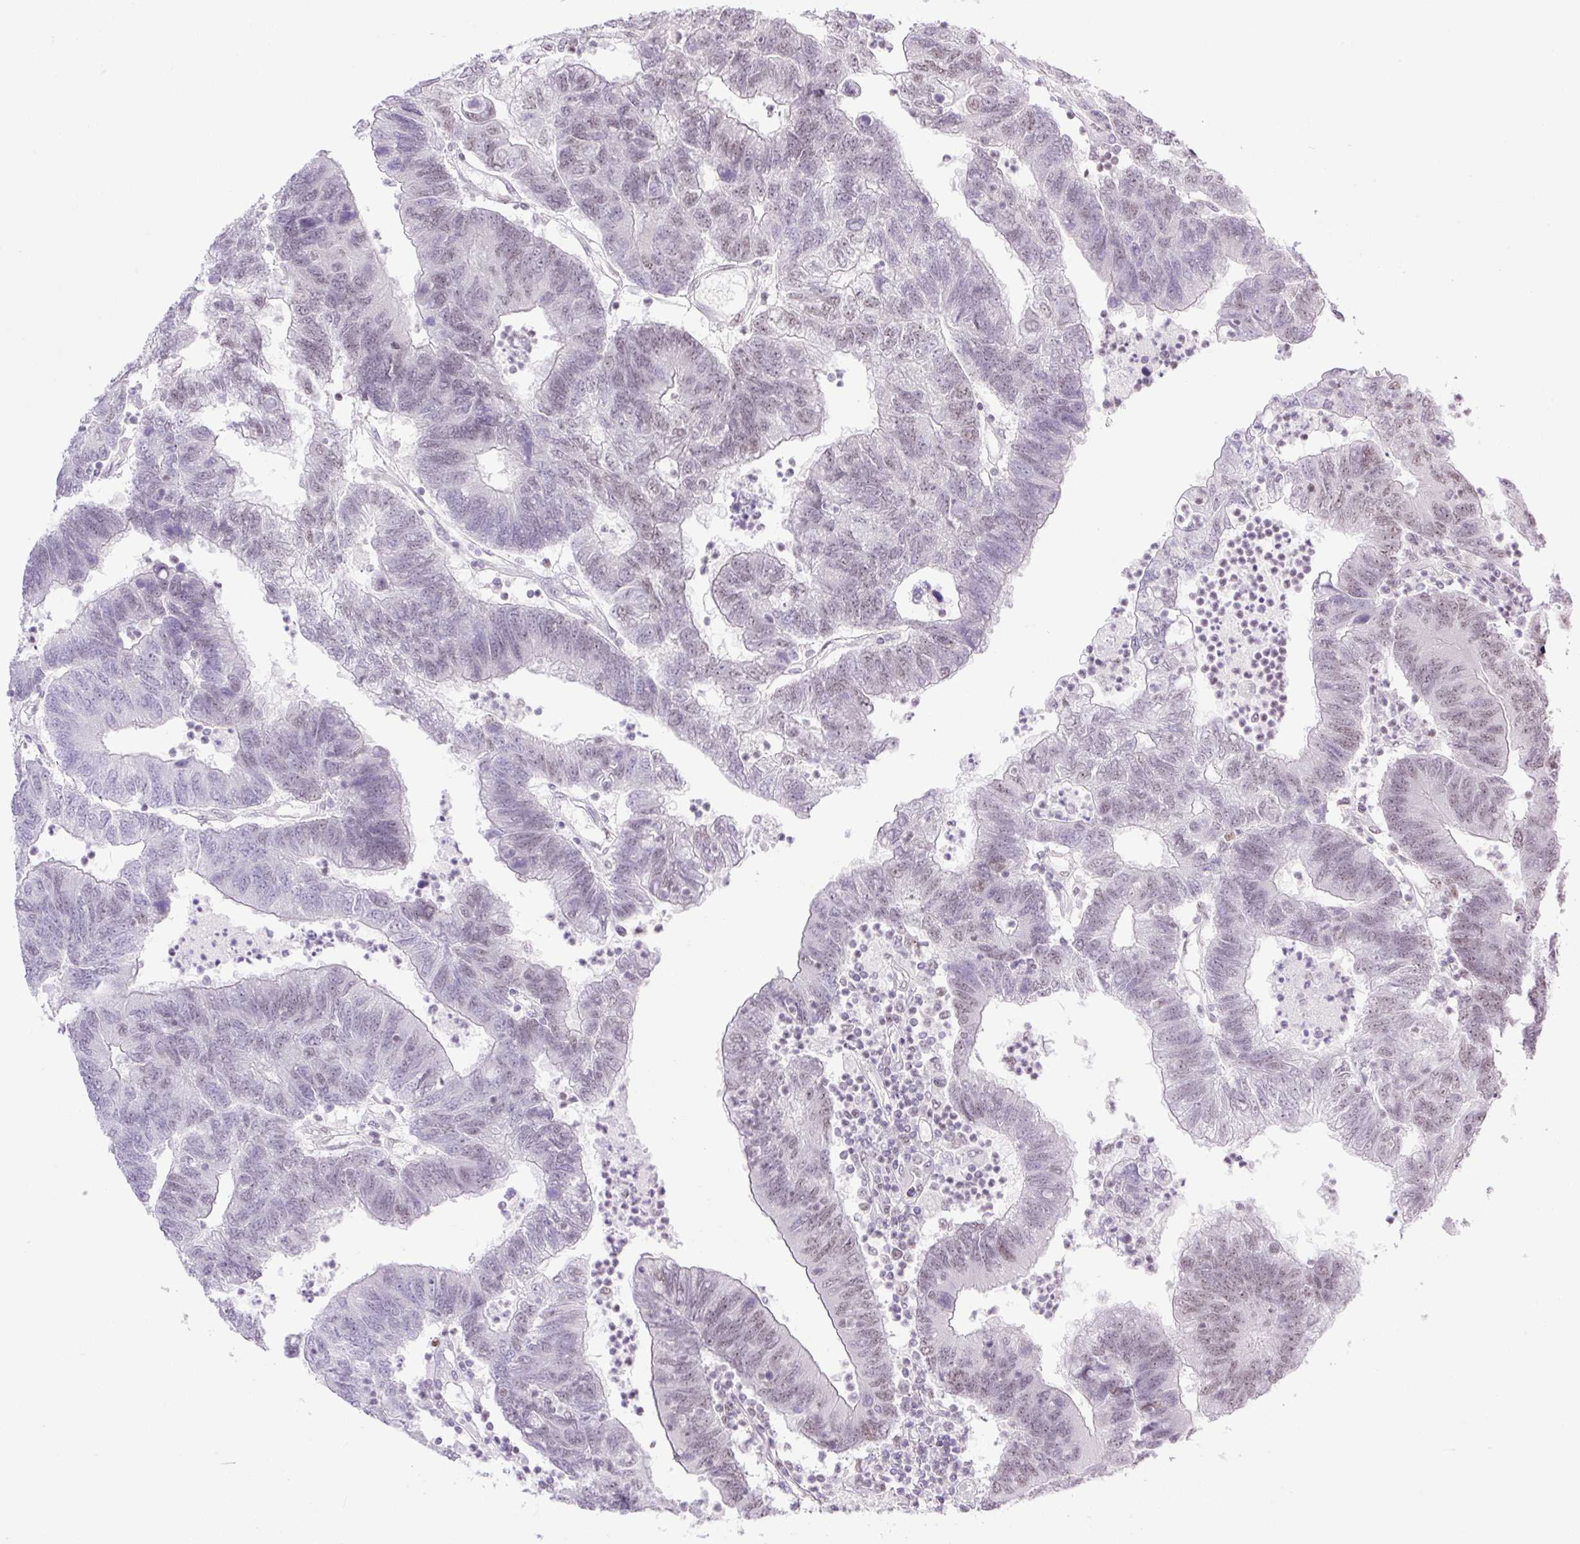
{"staining": {"intensity": "weak", "quantity": "<25%", "location": "nuclear"}, "tissue": "colorectal cancer", "cell_type": "Tumor cells", "image_type": "cancer", "snomed": [{"axis": "morphology", "description": "Adenocarcinoma, NOS"}, {"axis": "topography", "description": "Colon"}], "caption": "High power microscopy histopathology image of an immunohistochemistry histopathology image of colorectal adenocarcinoma, revealing no significant expression in tumor cells.", "gene": "TLE3", "patient": {"sex": "female", "age": 48}}